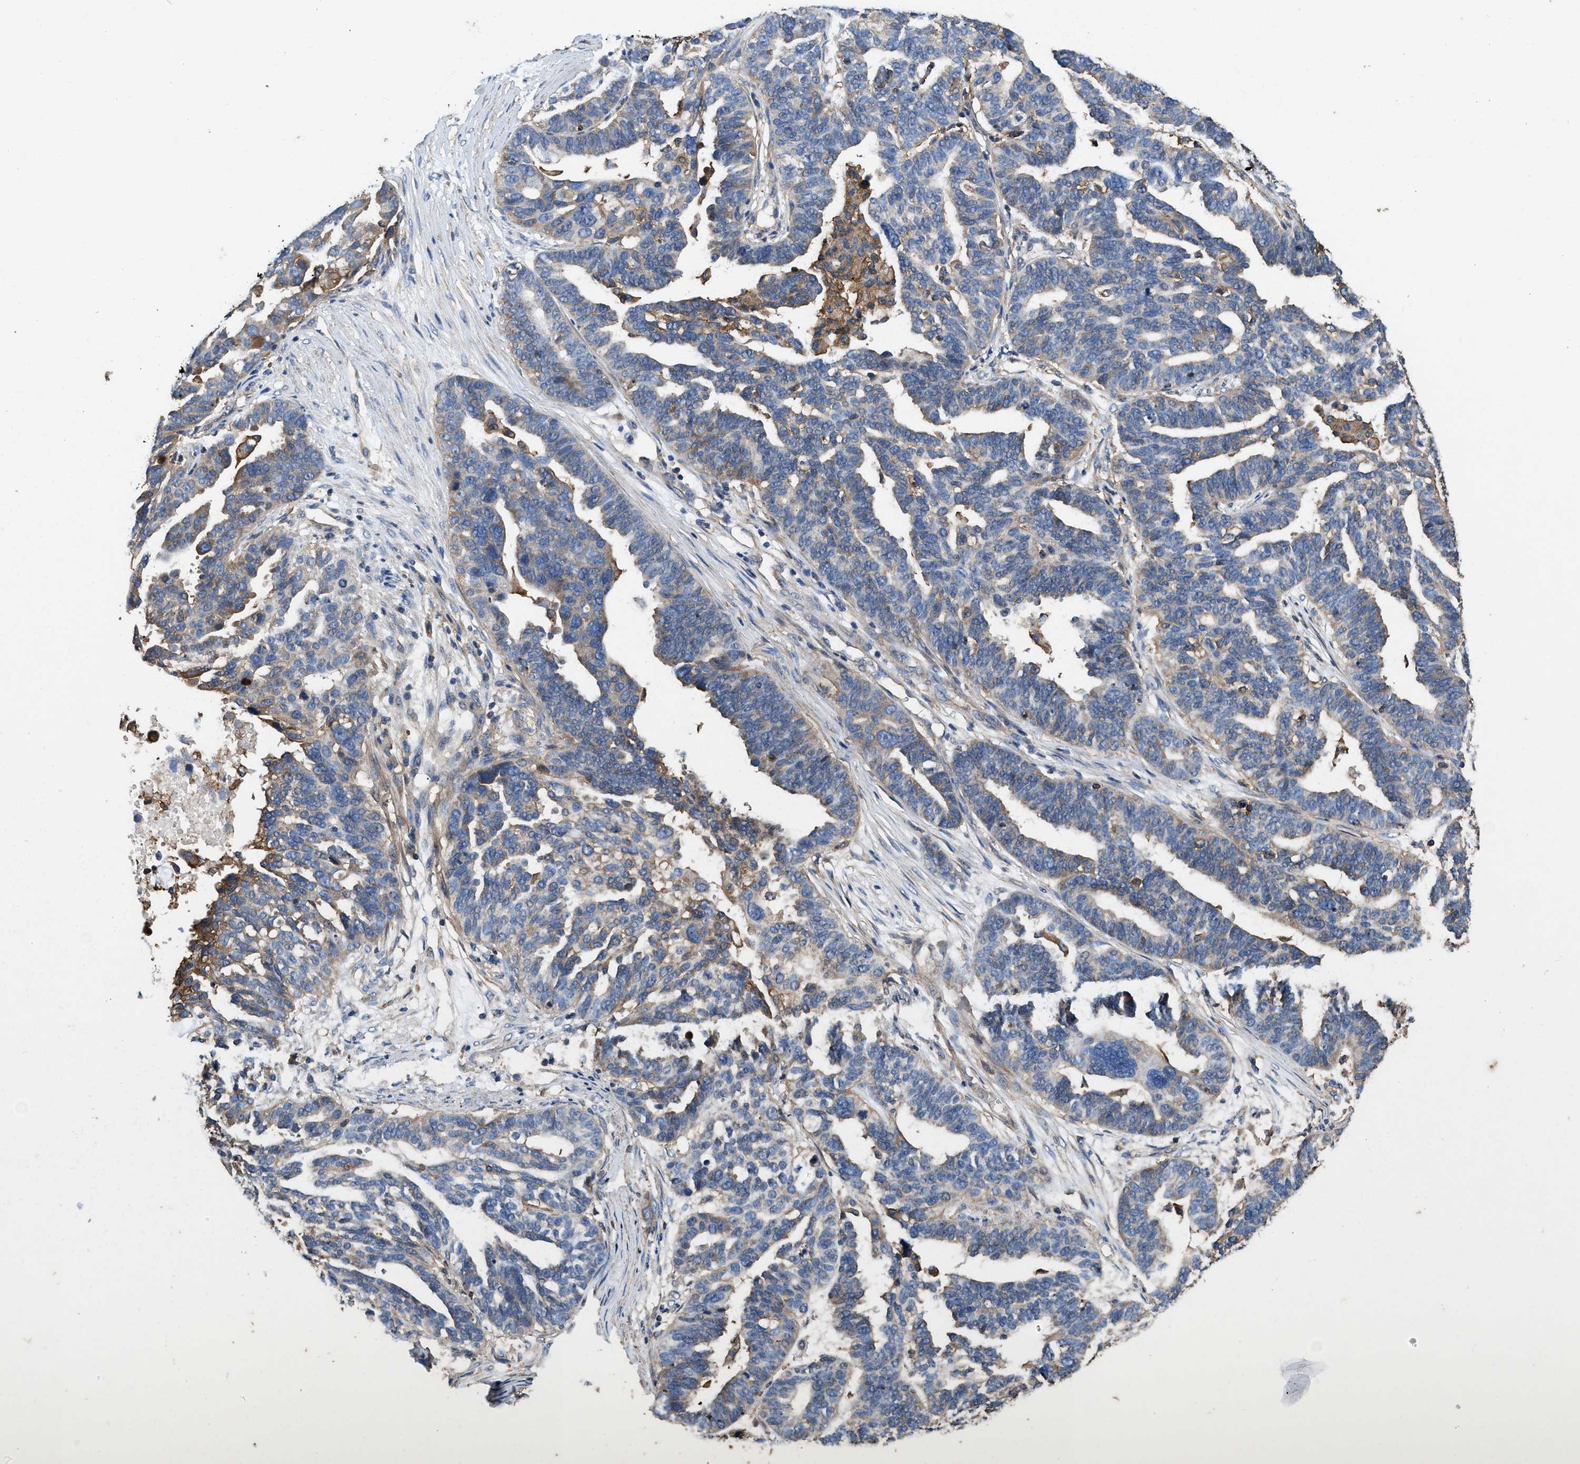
{"staining": {"intensity": "moderate", "quantity": "<25%", "location": "cytoplasmic/membranous"}, "tissue": "ovarian cancer", "cell_type": "Tumor cells", "image_type": "cancer", "snomed": [{"axis": "morphology", "description": "Cystadenocarcinoma, serous, NOS"}, {"axis": "topography", "description": "Ovary"}], "caption": "Approximately <25% of tumor cells in human ovarian serous cystadenocarcinoma reveal moderate cytoplasmic/membranous protein positivity as visualized by brown immunohistochemical staining.", "gene": "LINGO2", "patient": {"sex": "female", "age": 59}}